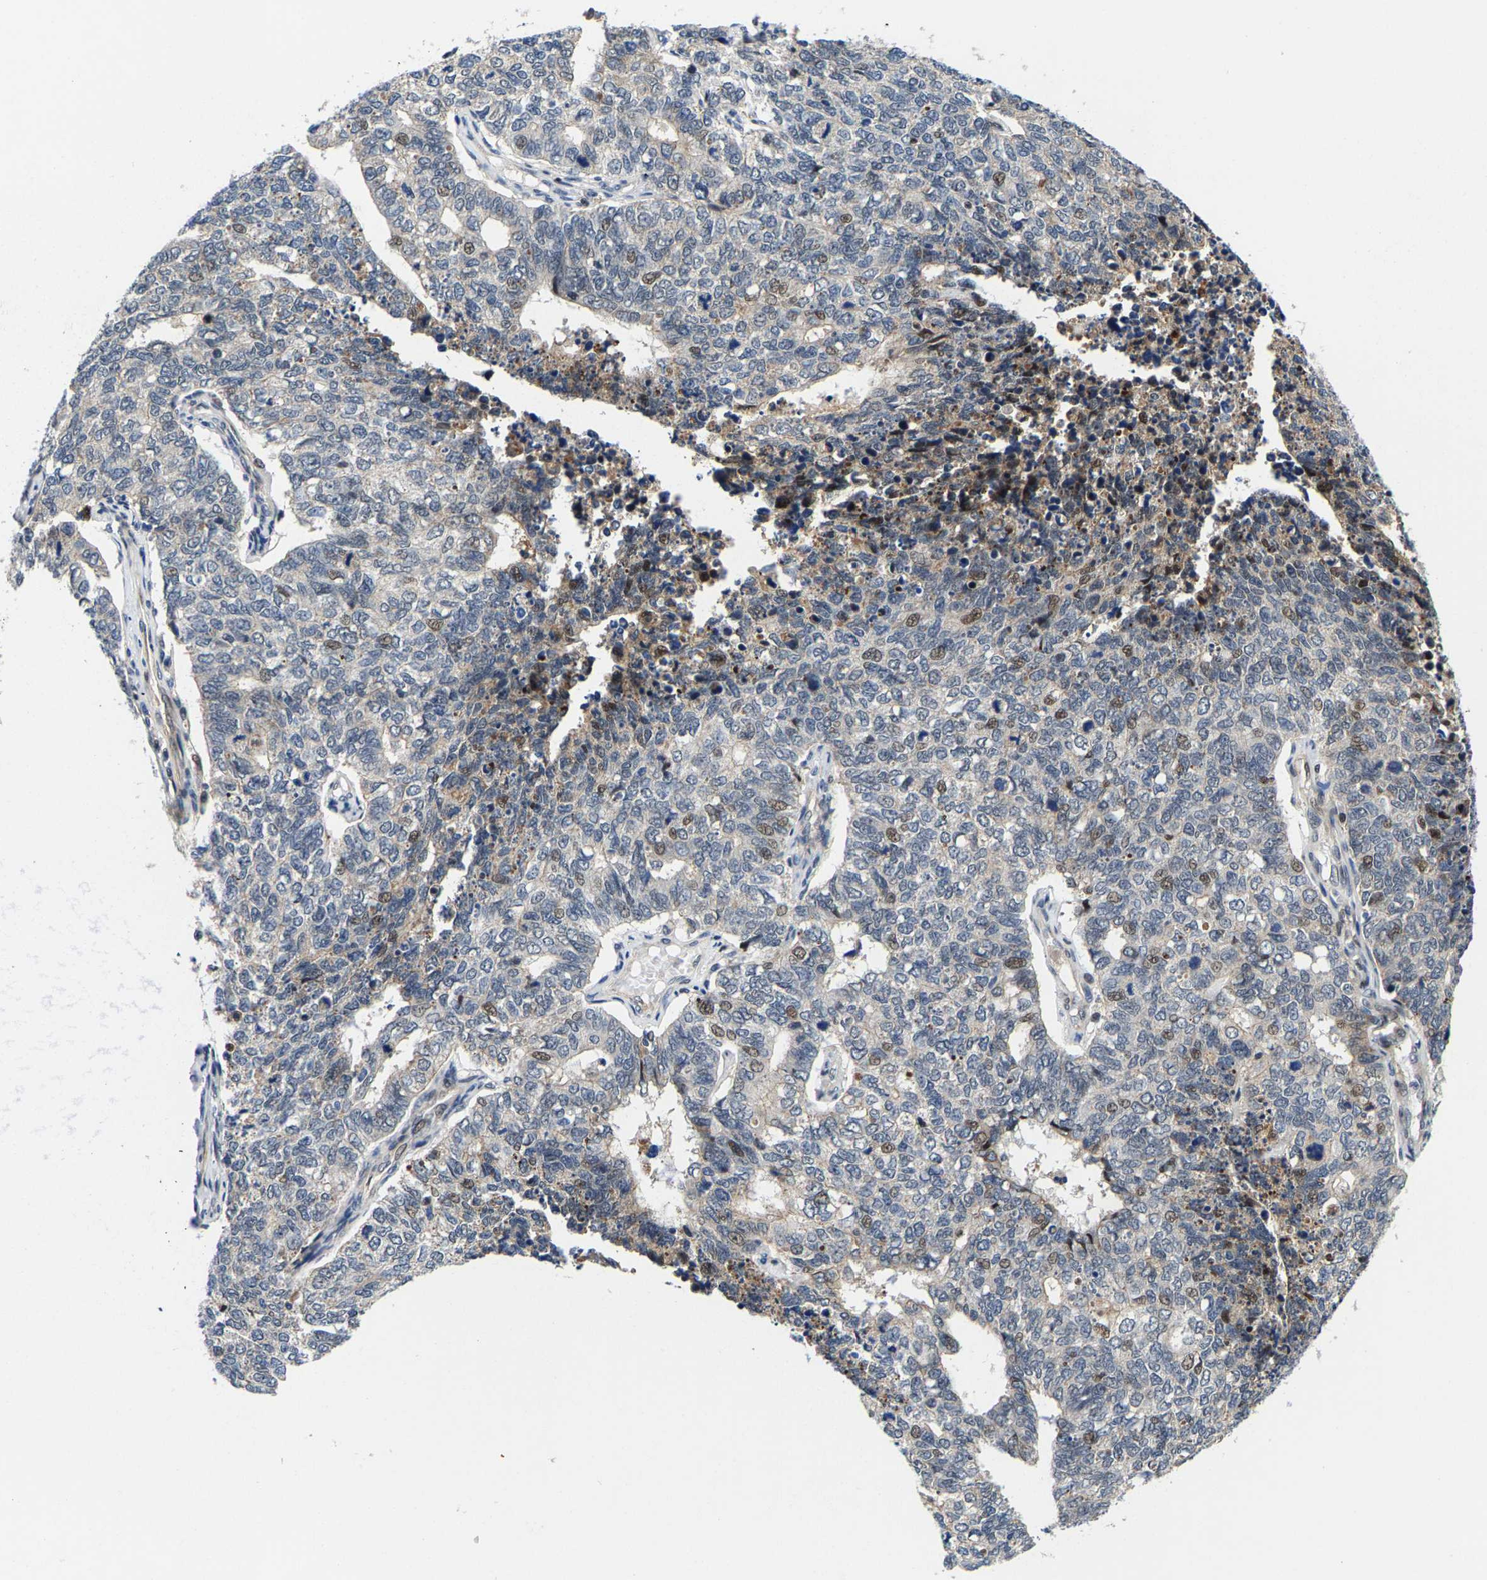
{"staining": {"intensity": "weak", "quantity": "<25%", "location": "nuclear"}, "tissue": "cervical cancer", "cell_type": "Tumor cells", "image_type": "cancer", "snomed": [{"axis": "morphology", "description": "Squamous cell carcinoma, NOS"}, {"axis": "topography", "description": "Cervix"}], "caption": "The histopathology image demonstrates no staining of tumor cells in cervical cancer.", "gene": "GTPBP10", "patient": {"sex": "female", "age": 63}}